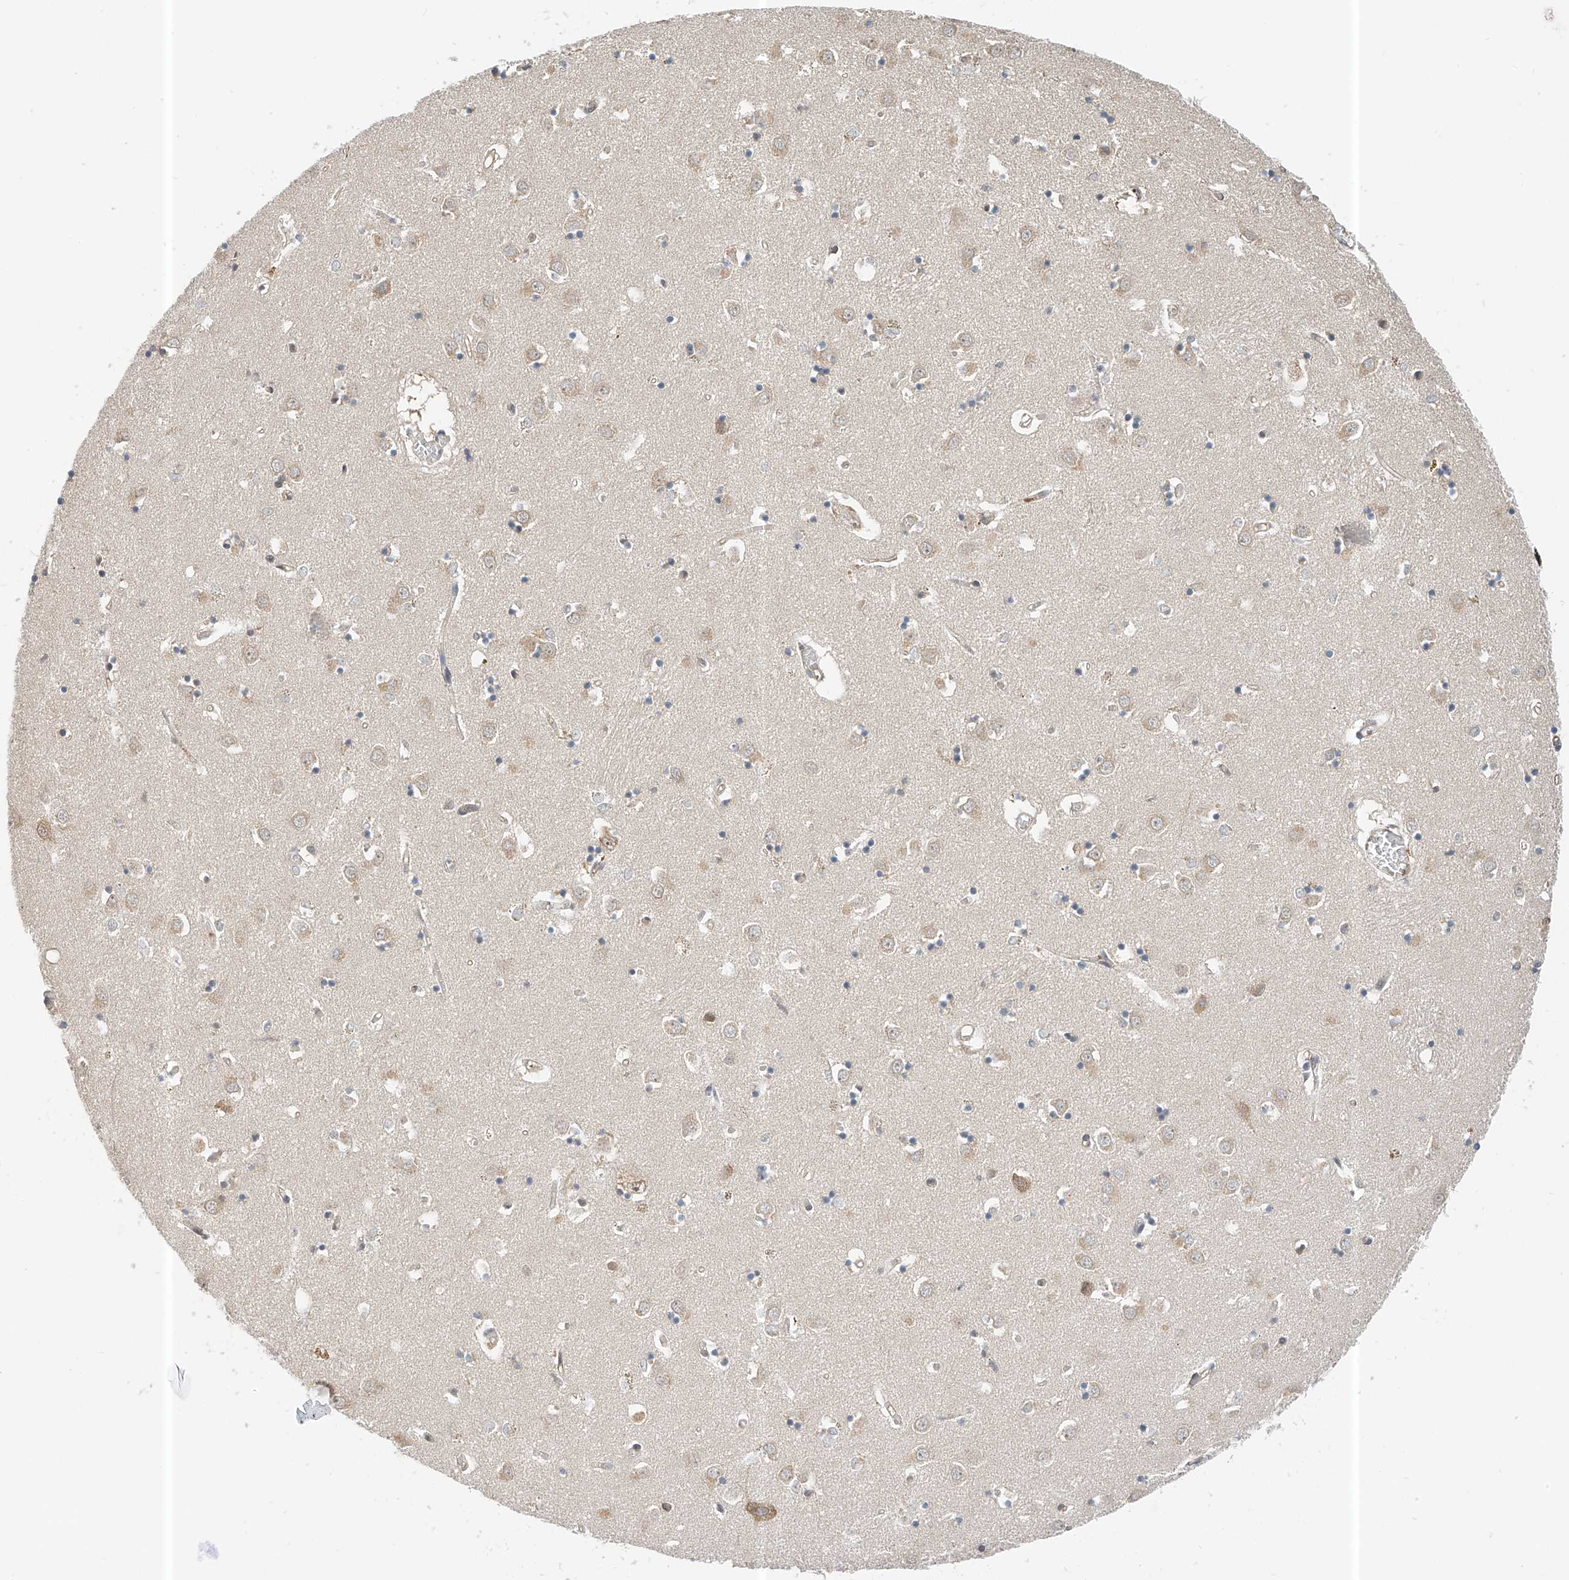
{"staining": {"intensity": "negative", "quantity": "none", "location": "none"}, "tissue": "caudate", "cell_type": "Glial cells", "image_type": "normal", "snomed": [{"axis": "morphology", "description": "Normal tissue, NOS"}, {"axis": "topography", "description": "Lateral ventricle wall"}], "caption": "Protein analysis of unremarkable caudate shows no significant positivity in glial cells.", "gene": "PPA2", "patient": {"sex": "male", "age": 70}}